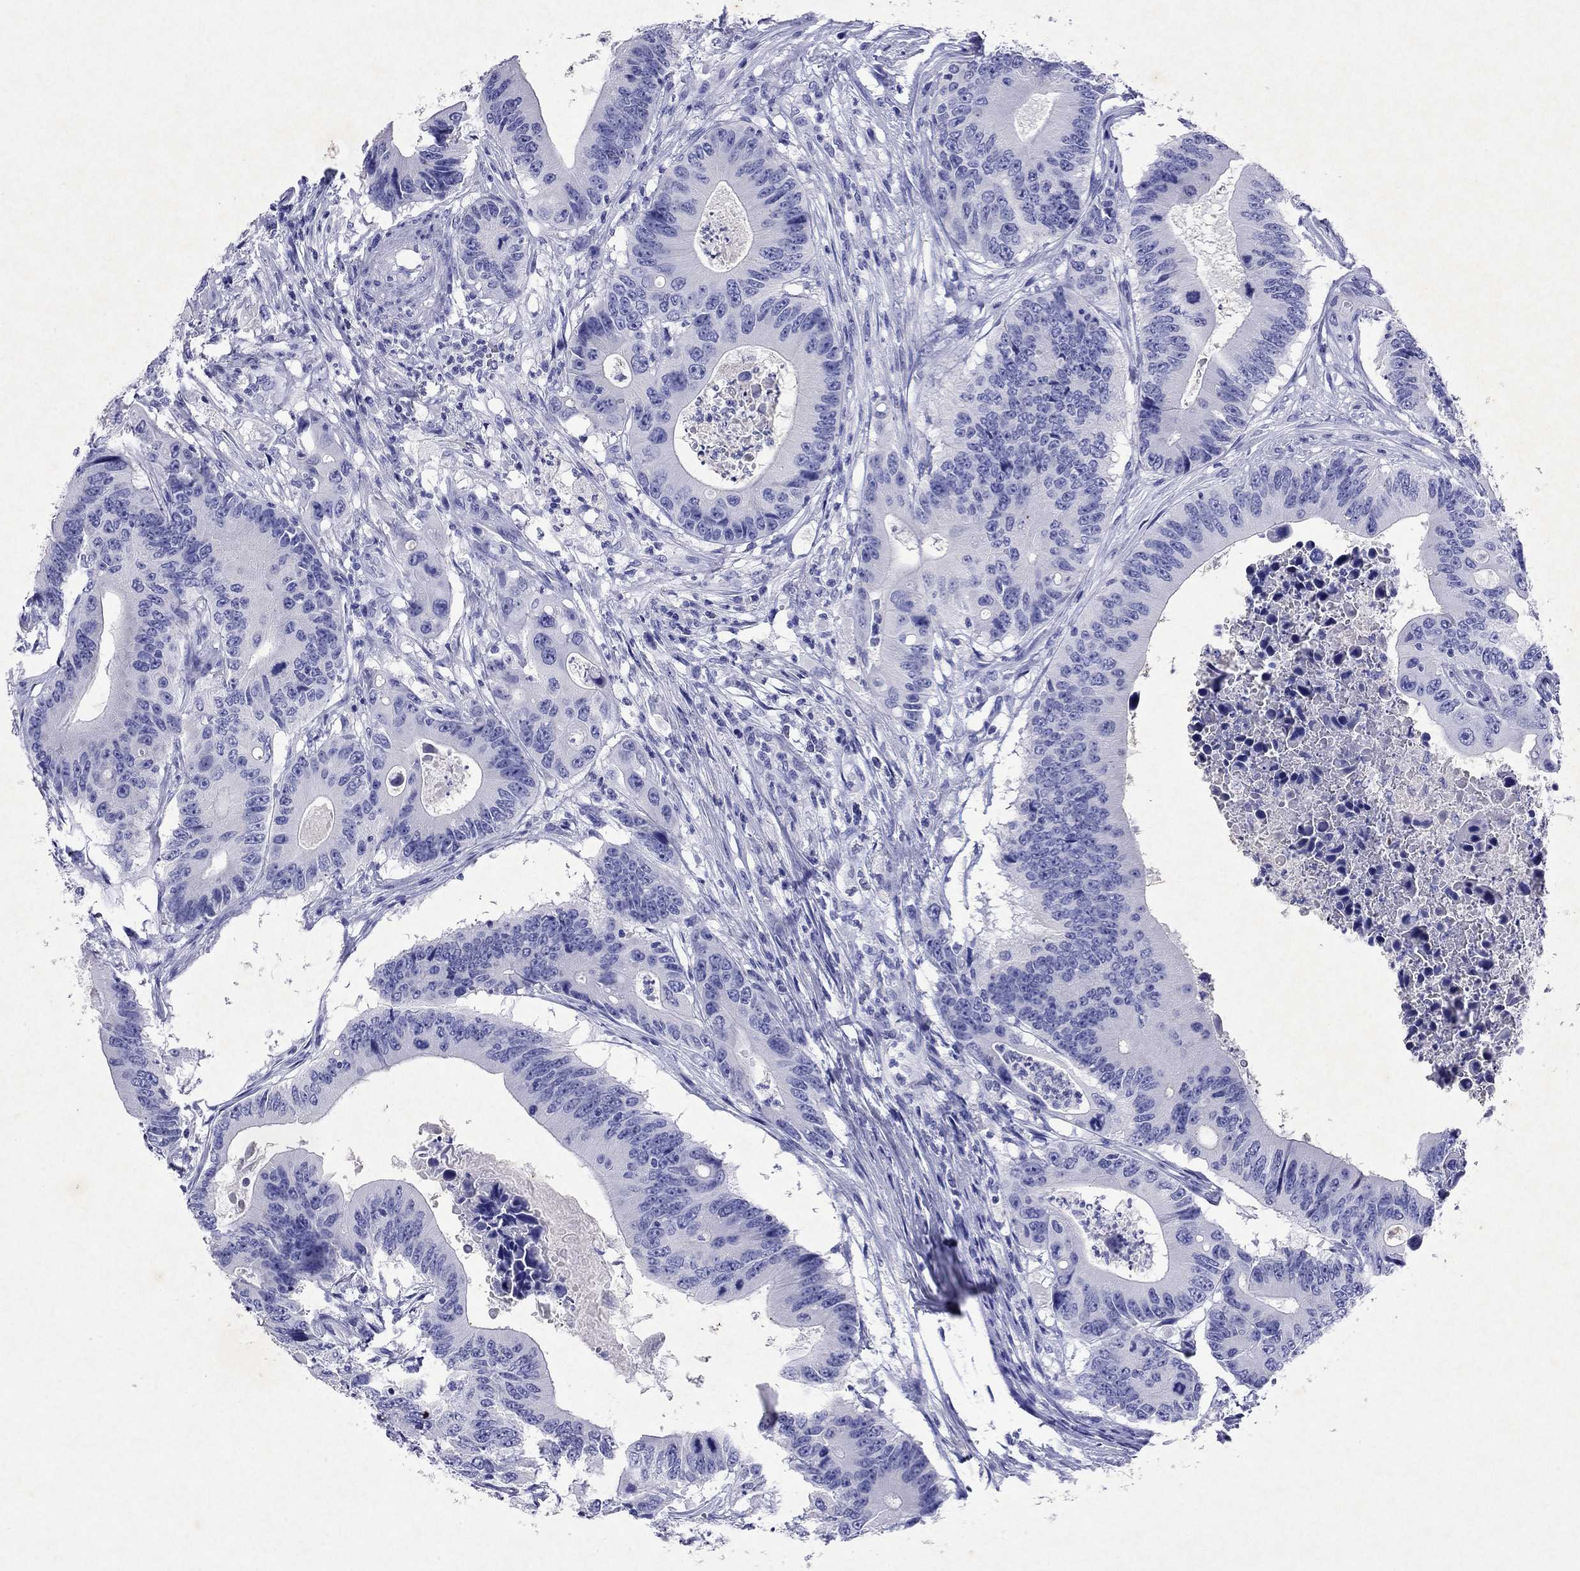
{"staining": {"intensity": "negative", "quantity": "none", "location": "none"}, "tissue": "colorectal cancer", "cell_type": "Tumor cells", "image_type": "cancer", "snomed": [{"axis": "morphology", "description": "Adenocarcinoma, NOS"}, {"axis": "topography", "description": "Colon"}], "caption": "High magnification brightfield microscopy of adenocarcinoma (colorectal) stained with DAB (brown) and counterstained with hematoxylin (blue): tumor cells show no significant positivity. The staining is performed using DAB (3,3'-diaminobenzidine) brown chromogen with nuclei counter-stained in using hematoxylin.", "gene": "ARMC12", "patient": {"sex": "female", "age": 90}}